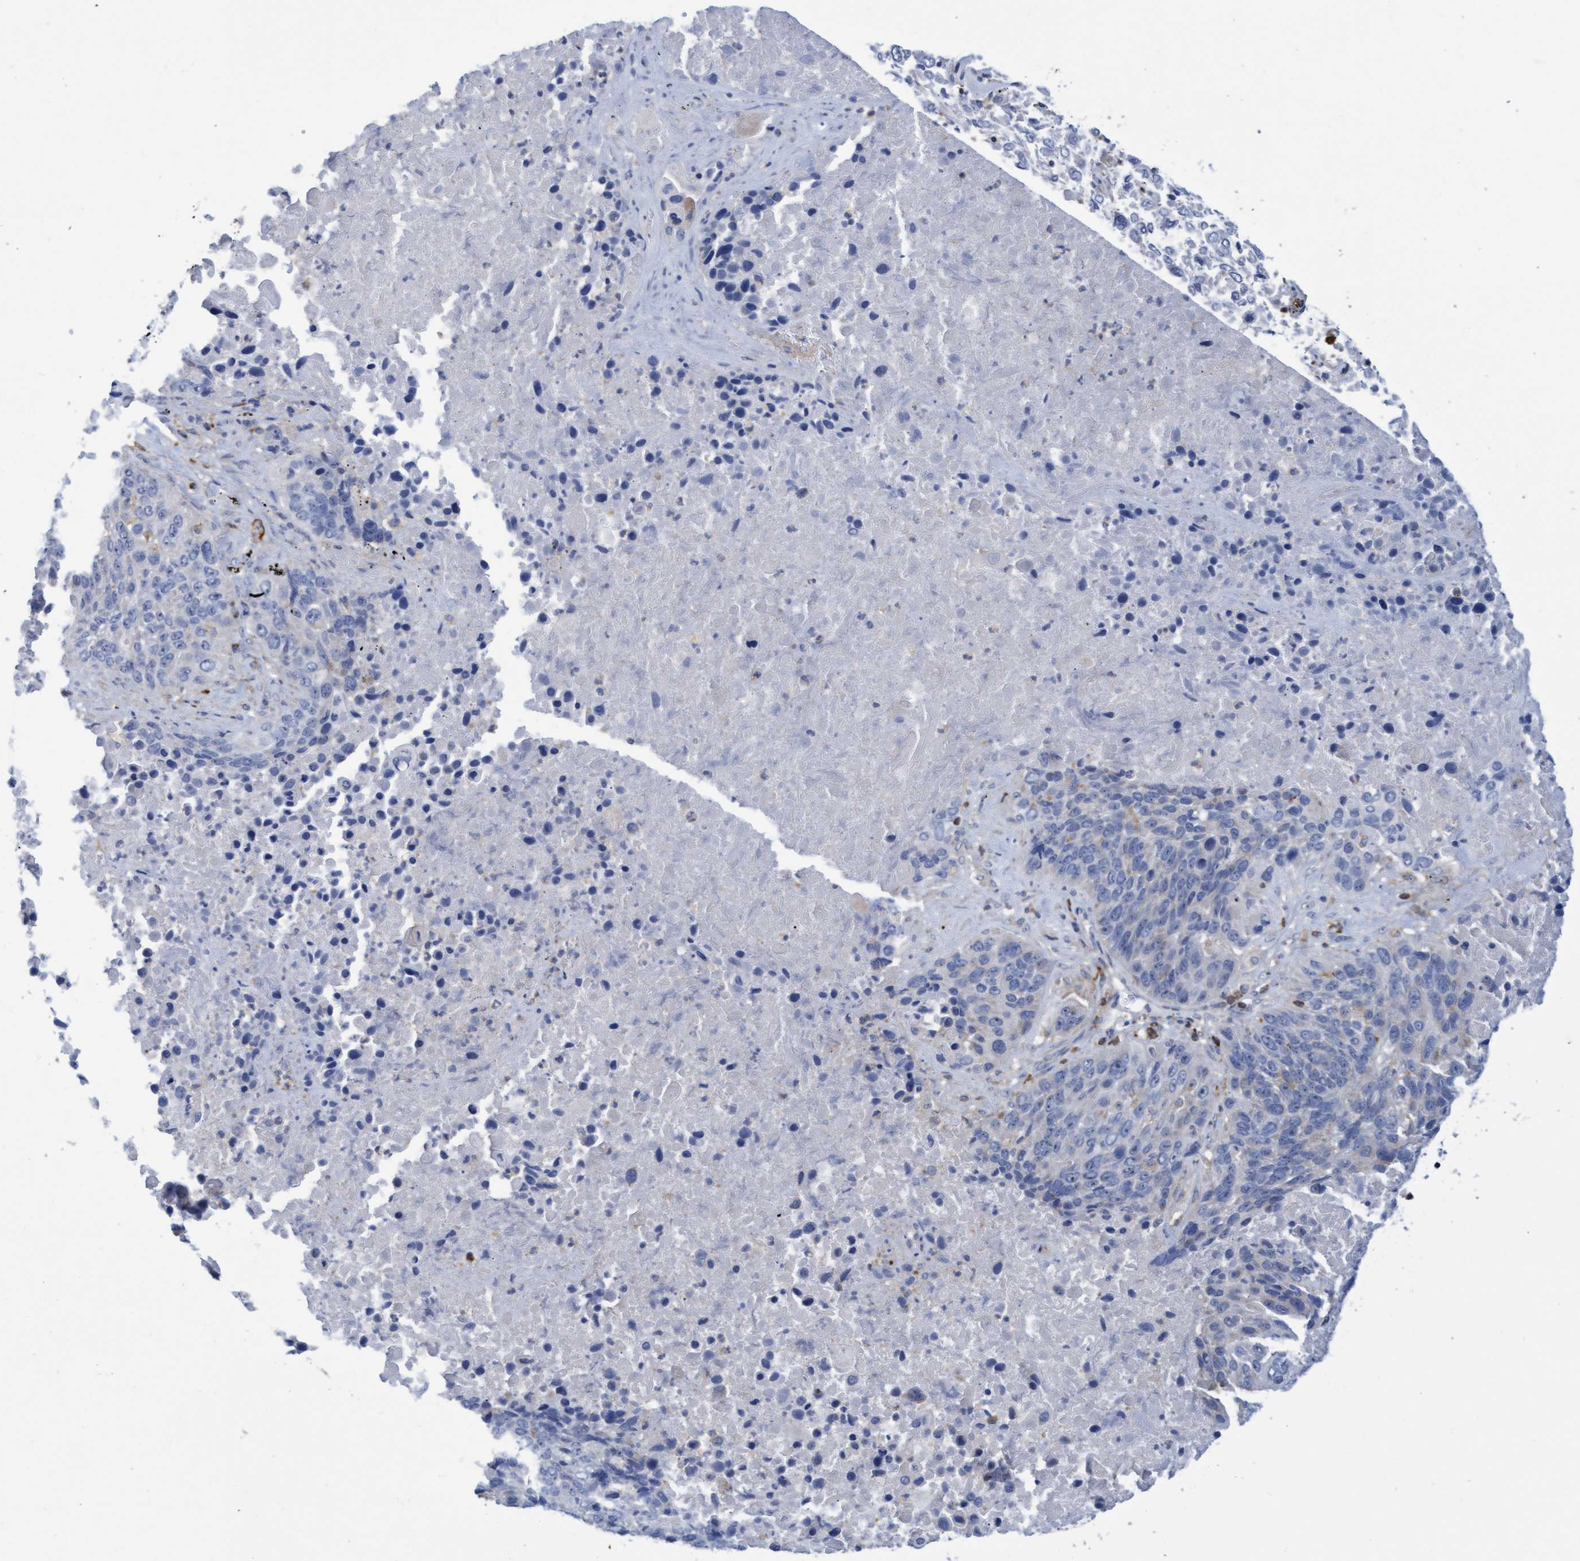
{"staining": {"intensity": "negative", "quantity": "none", "location": "none"}, "tissue": "lung cancer", "cell_type": "Tumor cells", "image_type": "cancer", "snomed": [{"axis": "morphology", "description": "Squamous cell carcinoma, NOS"}, {"axis": "topography", "description": "Lung"}], "caption": "This is an IHC micrograph of human lung squamous cell carcinoma. There is no positivity in tumor cells.", "gene": "FNBP1", "patient": {"sex": "male", "age": 65}}